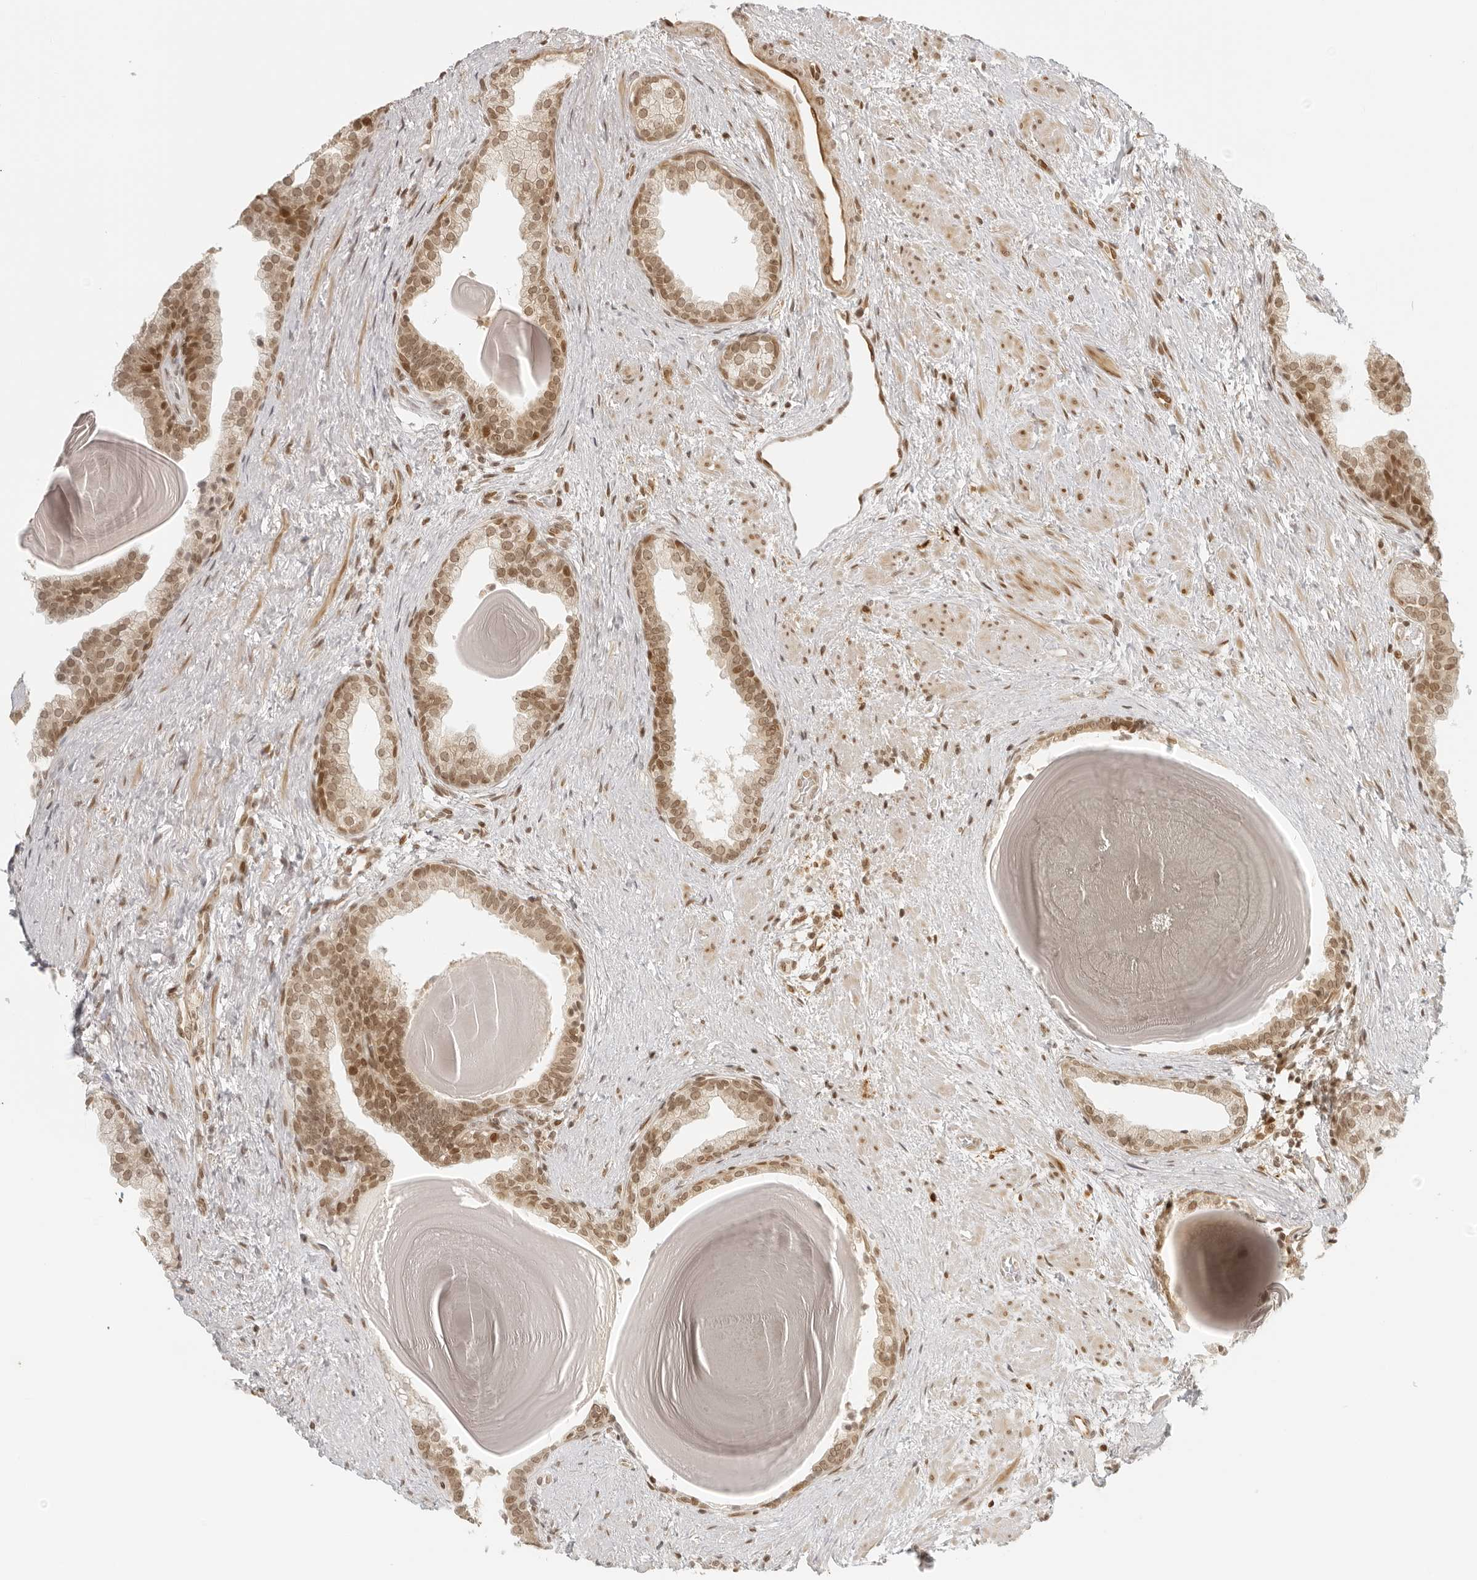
{"staining": {"intensity": "moderate", "quantity": ">75%", "location": "nuclear"}, "tissue": "prostate", "cell_type": "Glandular cells", "image_type": "normal", "snomed": [{"axis": "morphology", "description": "Normal tissue, NOS"}, {"axis": "topography", "description": "Prostate"}], "caption": "Glandular cells show medium levels of moderate nuclear staining in approximately >75% of cells in normal human prostate. (DAB (3,3'-diaminobenzidine) = brown stain, brightfield microscopy at high magnification).", "gene": "ZNF407", "patient": {"sex": "male", "age": 48}}